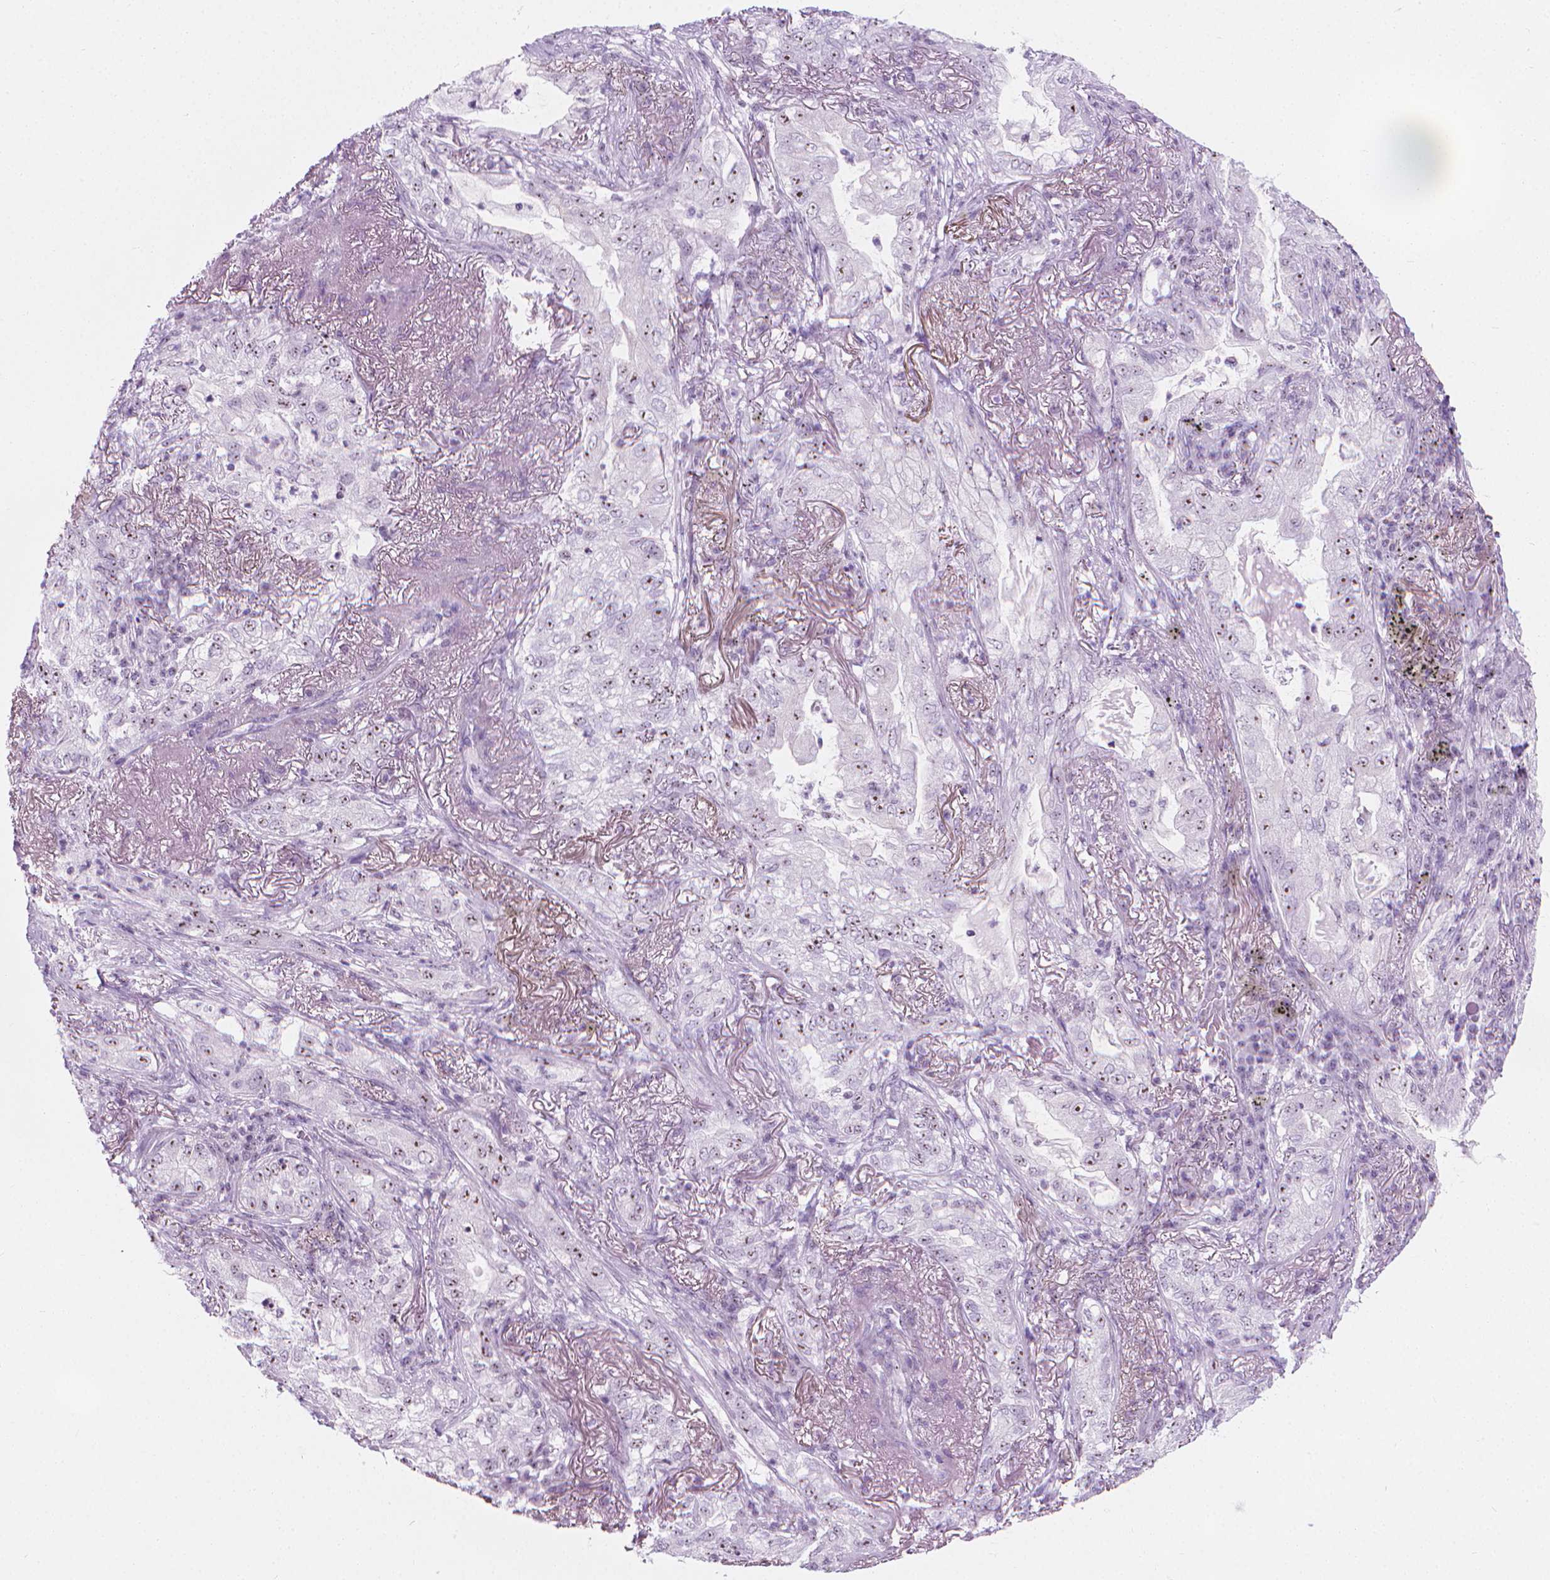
{"staining": {"intensity": "moderate", "quantity": "25%-75%", "location": "nuclear"}, "tissue": "lung cancer", "cell_type": "Tumor cells", "image_type": "cancer", "snomed": [{"axis": "morphology", "description": "Adenocarcinoma, NOS"}, {"axis": "topography", "description": "Lung"}], "caption": "Brown immunohistochemical staining in lung adenocarcinoma exhibits moderate nuclear staining in about 25%-75% of tumor cells.", "gene": "NOL7", "patient": {"sex": "female", "age": 73}}